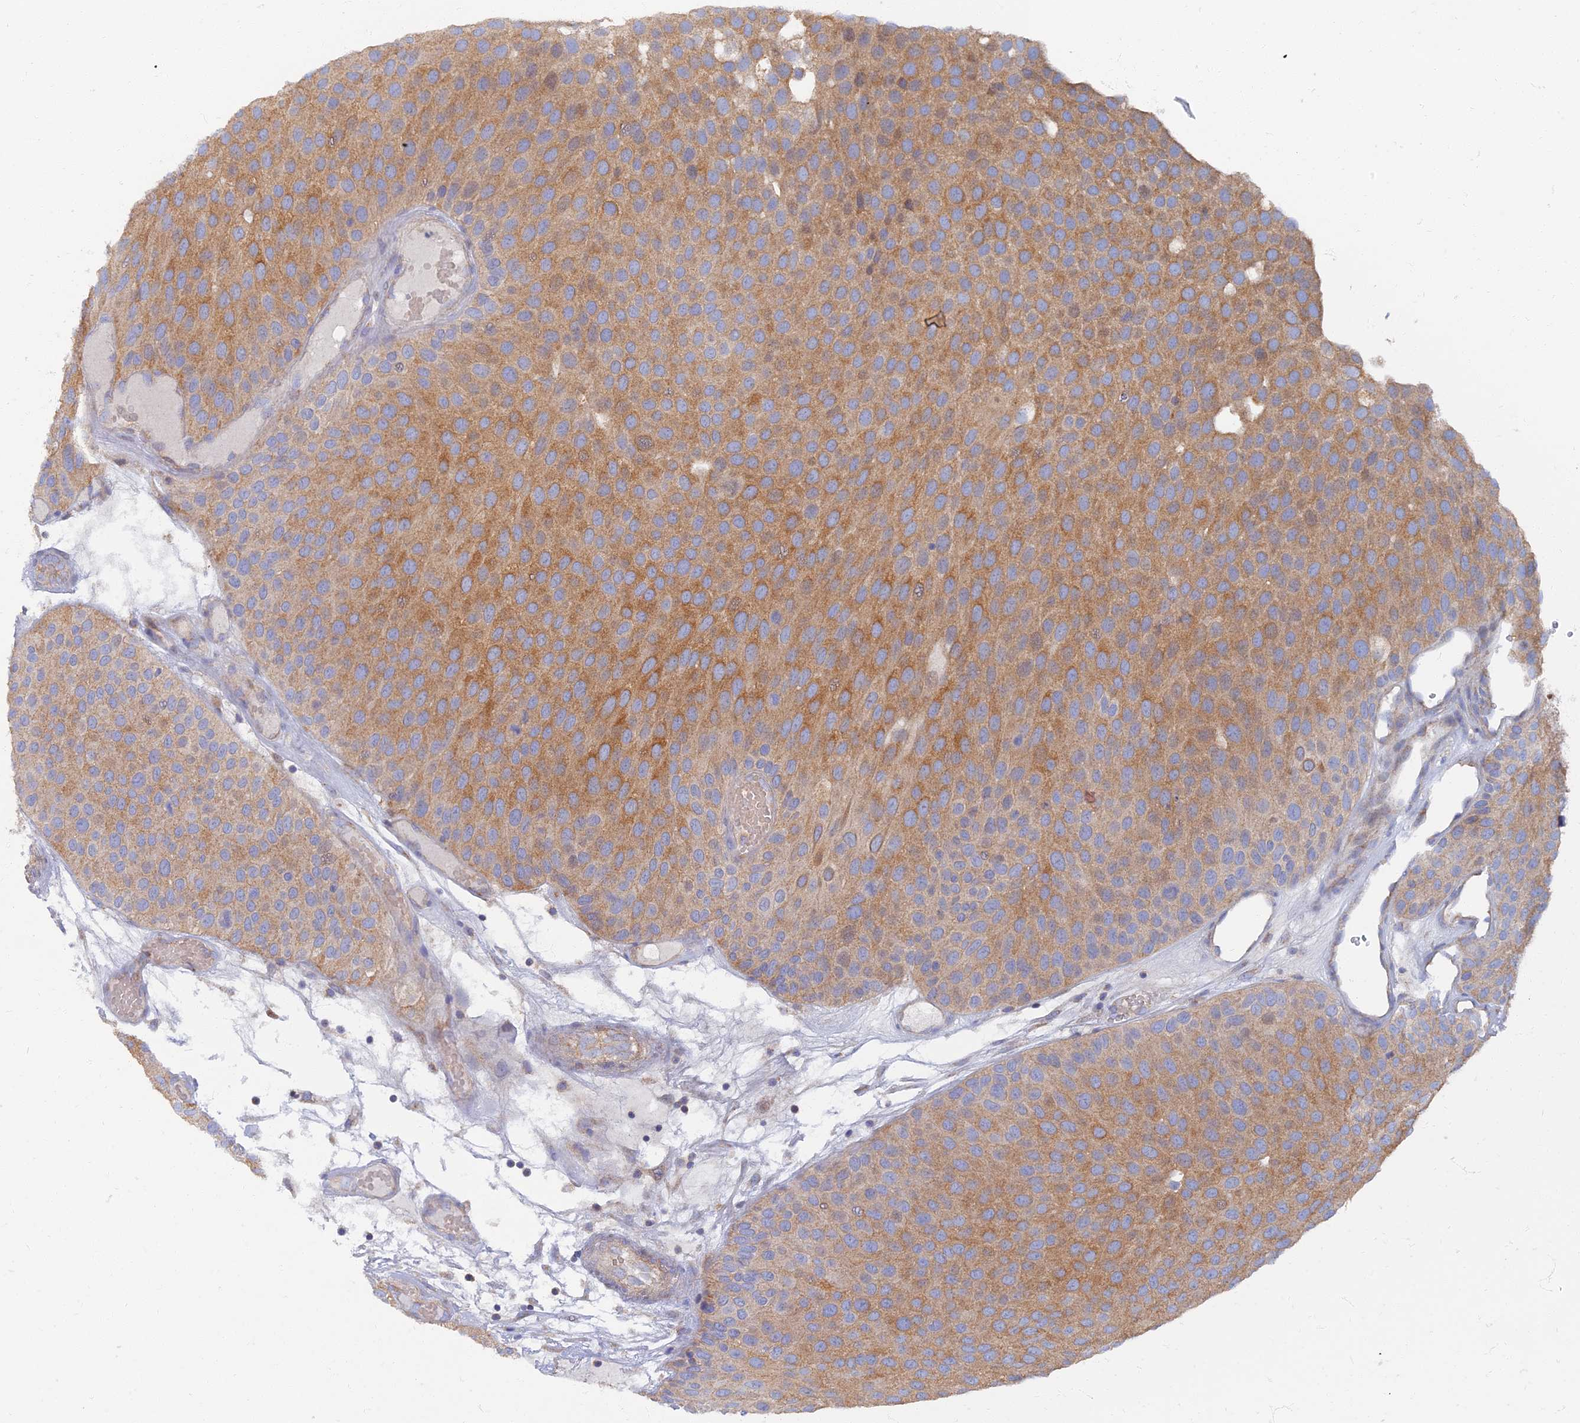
{"staining": {"intensity": "moderate", "quantity": ">75%", "location": "cytoplasmic/membranous"}, "tissue": "urothelial cancer", "cell_type": "Tumor cells", "image_type": "cancer", "snomed": [{"axis": "morphology", "description": "Urothelial carcinoma, Low grade"}, {"axis": "topography", "description": "Urinary bladder"}], "caption": "Low-grade urothelial carcinoma stained with a brown dye displays moderate cytoplasmic/membranous positive positivity in about >75% of tumor cells.", "gene": "TMEM44", "patient": {"sex": "male", "age": 89}}